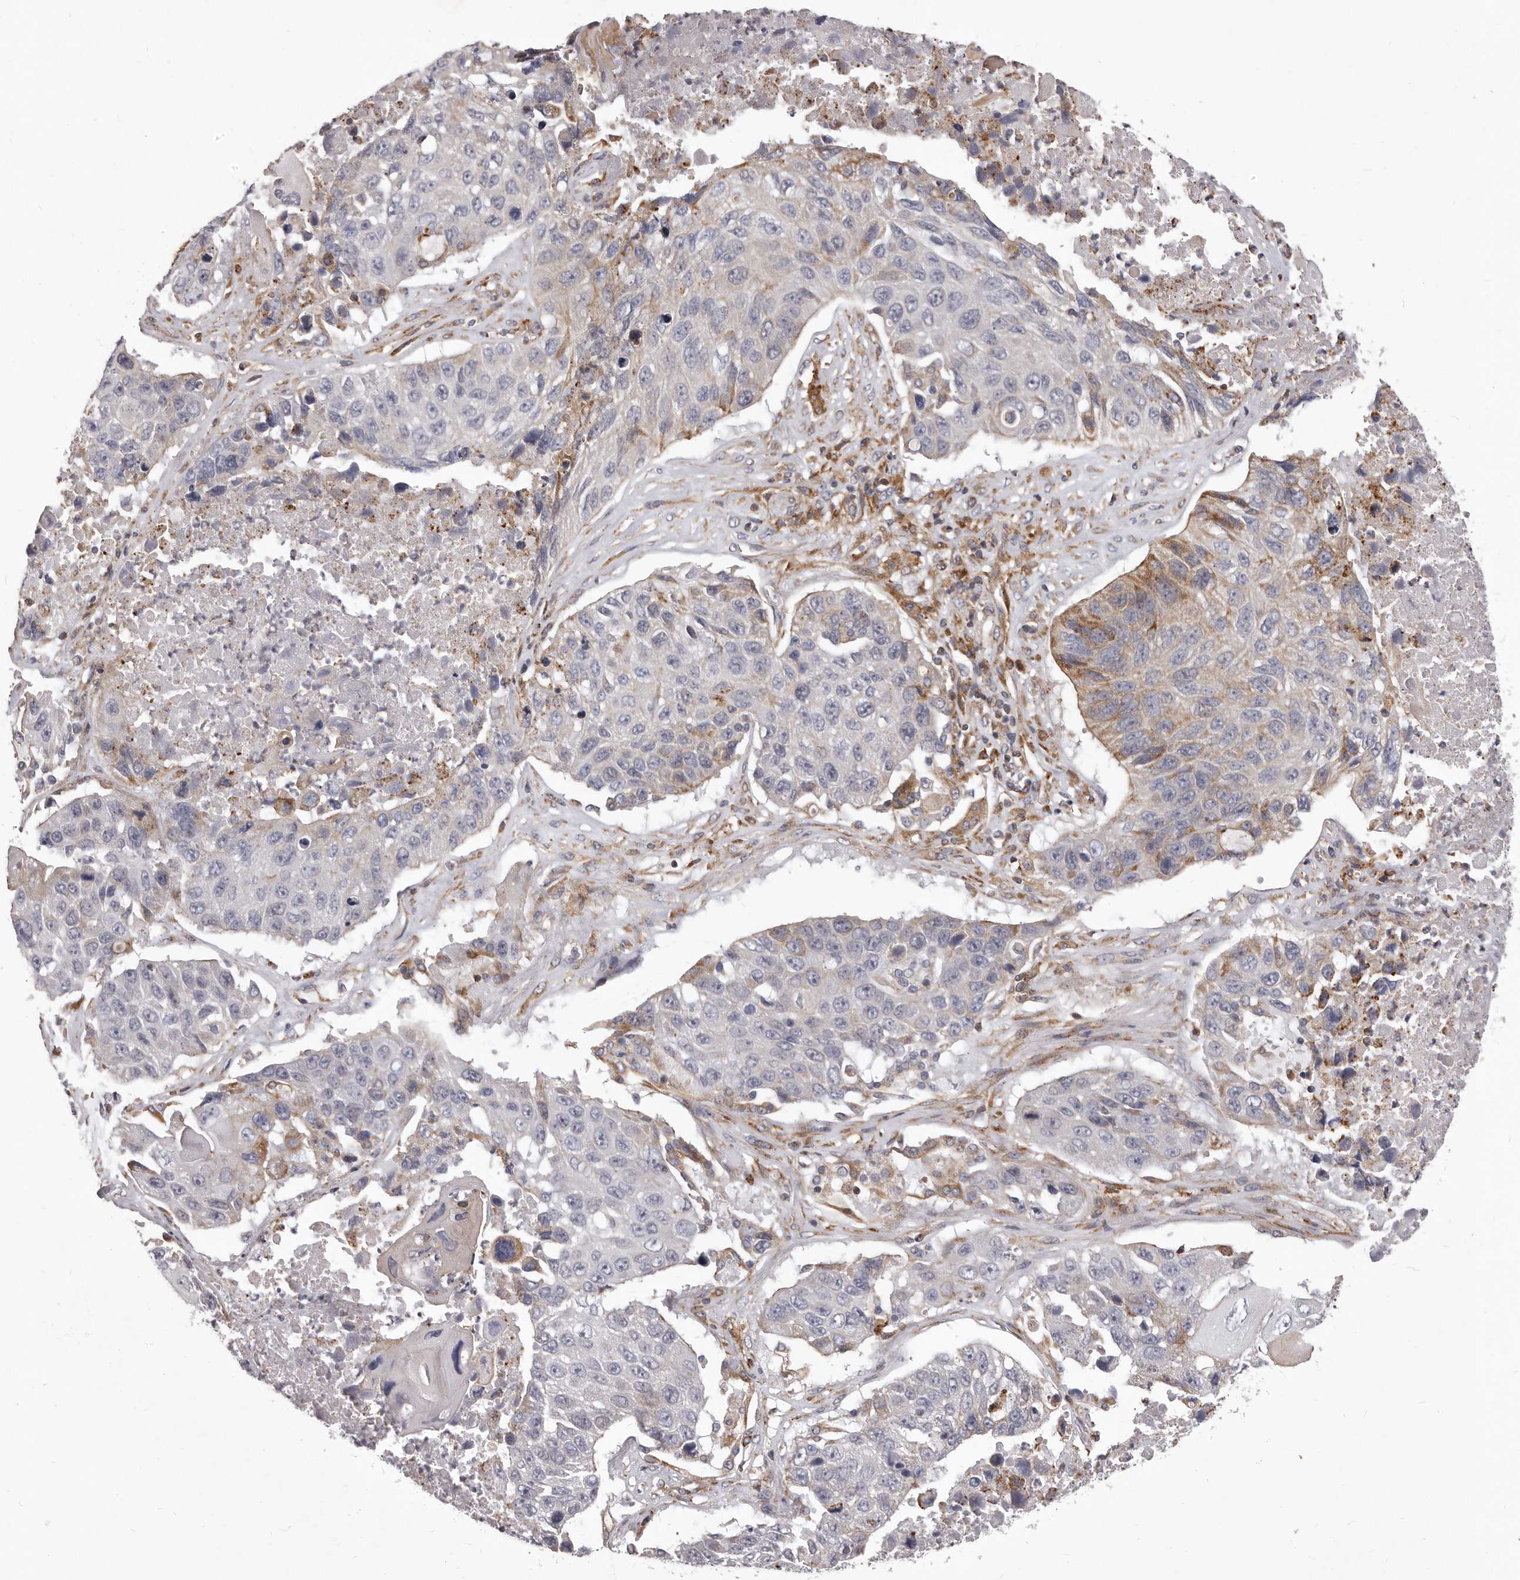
{"staining": {"intensity": "moderate", "quantity": "<25%", "location": "cytoplasmic/membranous"}, "tissue": "lung cancer", "cell_type": "Tumor cells", "image_type": "cancer", "snomed": [{"axis": "morphology", "description": "Squamous cell carcinoma, NOS"}, {"axis": "topography", "description": "Lung"}], "caption": "The image reveals a brown stain indicating the presence of a protein in the cytoplasmic/membranous of tumor cells in squamous cell carcinoma (lung).", "gene": "ALPK1", "patient": {"sex": "male", "age": 61}}